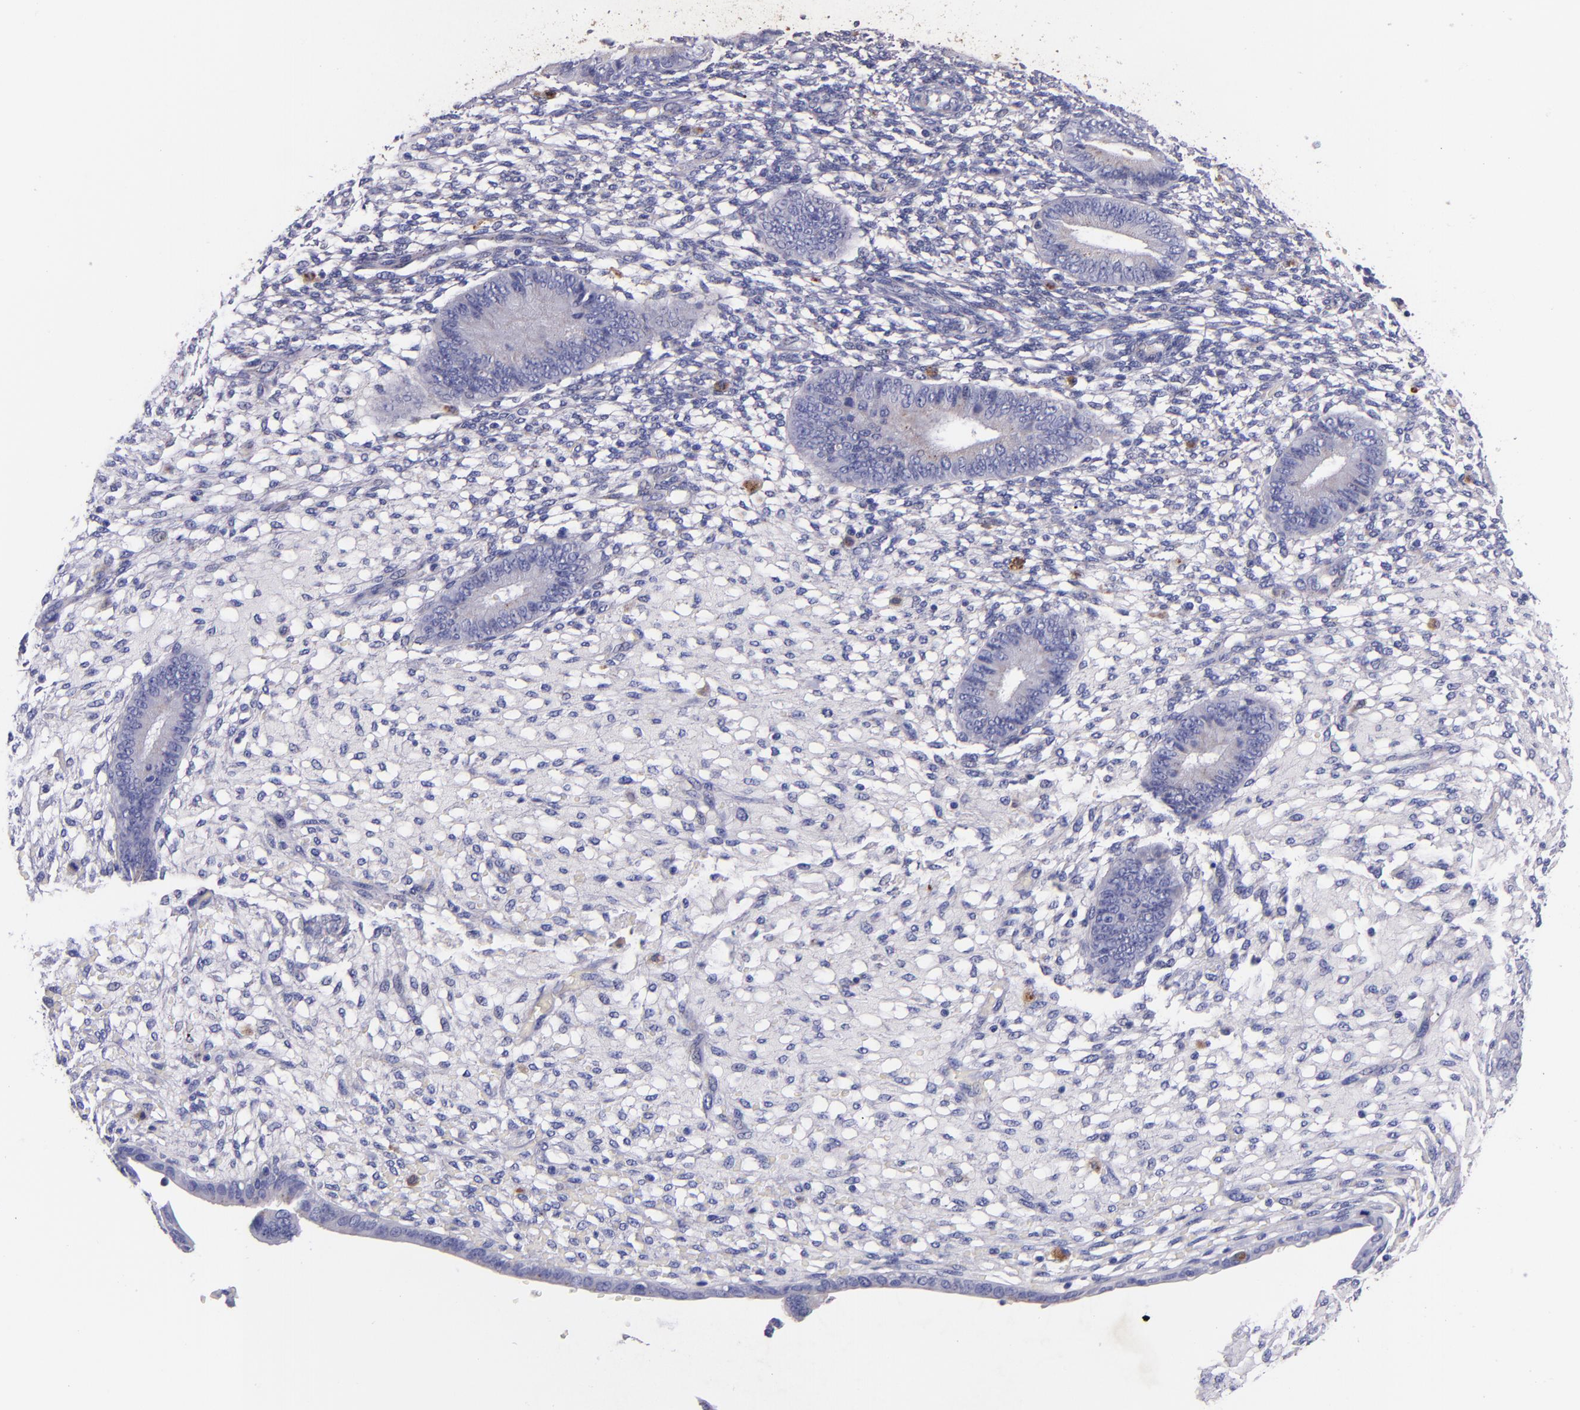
{"staining": {"intensity": "negative", "quantity": "none", "location": "none"}, "tissue": "endometrium", "cell_type": "Cells in endometrial stroma", "image_type": "normal", "snomed": [{"axis": "morphology", "description": "Normal tissue, NOS"}, {"axis": "topography", "description": "Endometrium"}], "caption": "A high-resolution micrograph shows IHC staining of normal endometrium, which exhibits no significant staining in cells in endometrial stroma. (DAB (3,3'-diaminobenzidine) immunohistochemistry, high magnification).", "gene": "IVL", "patient": {"sex": "female", "age": 42}}